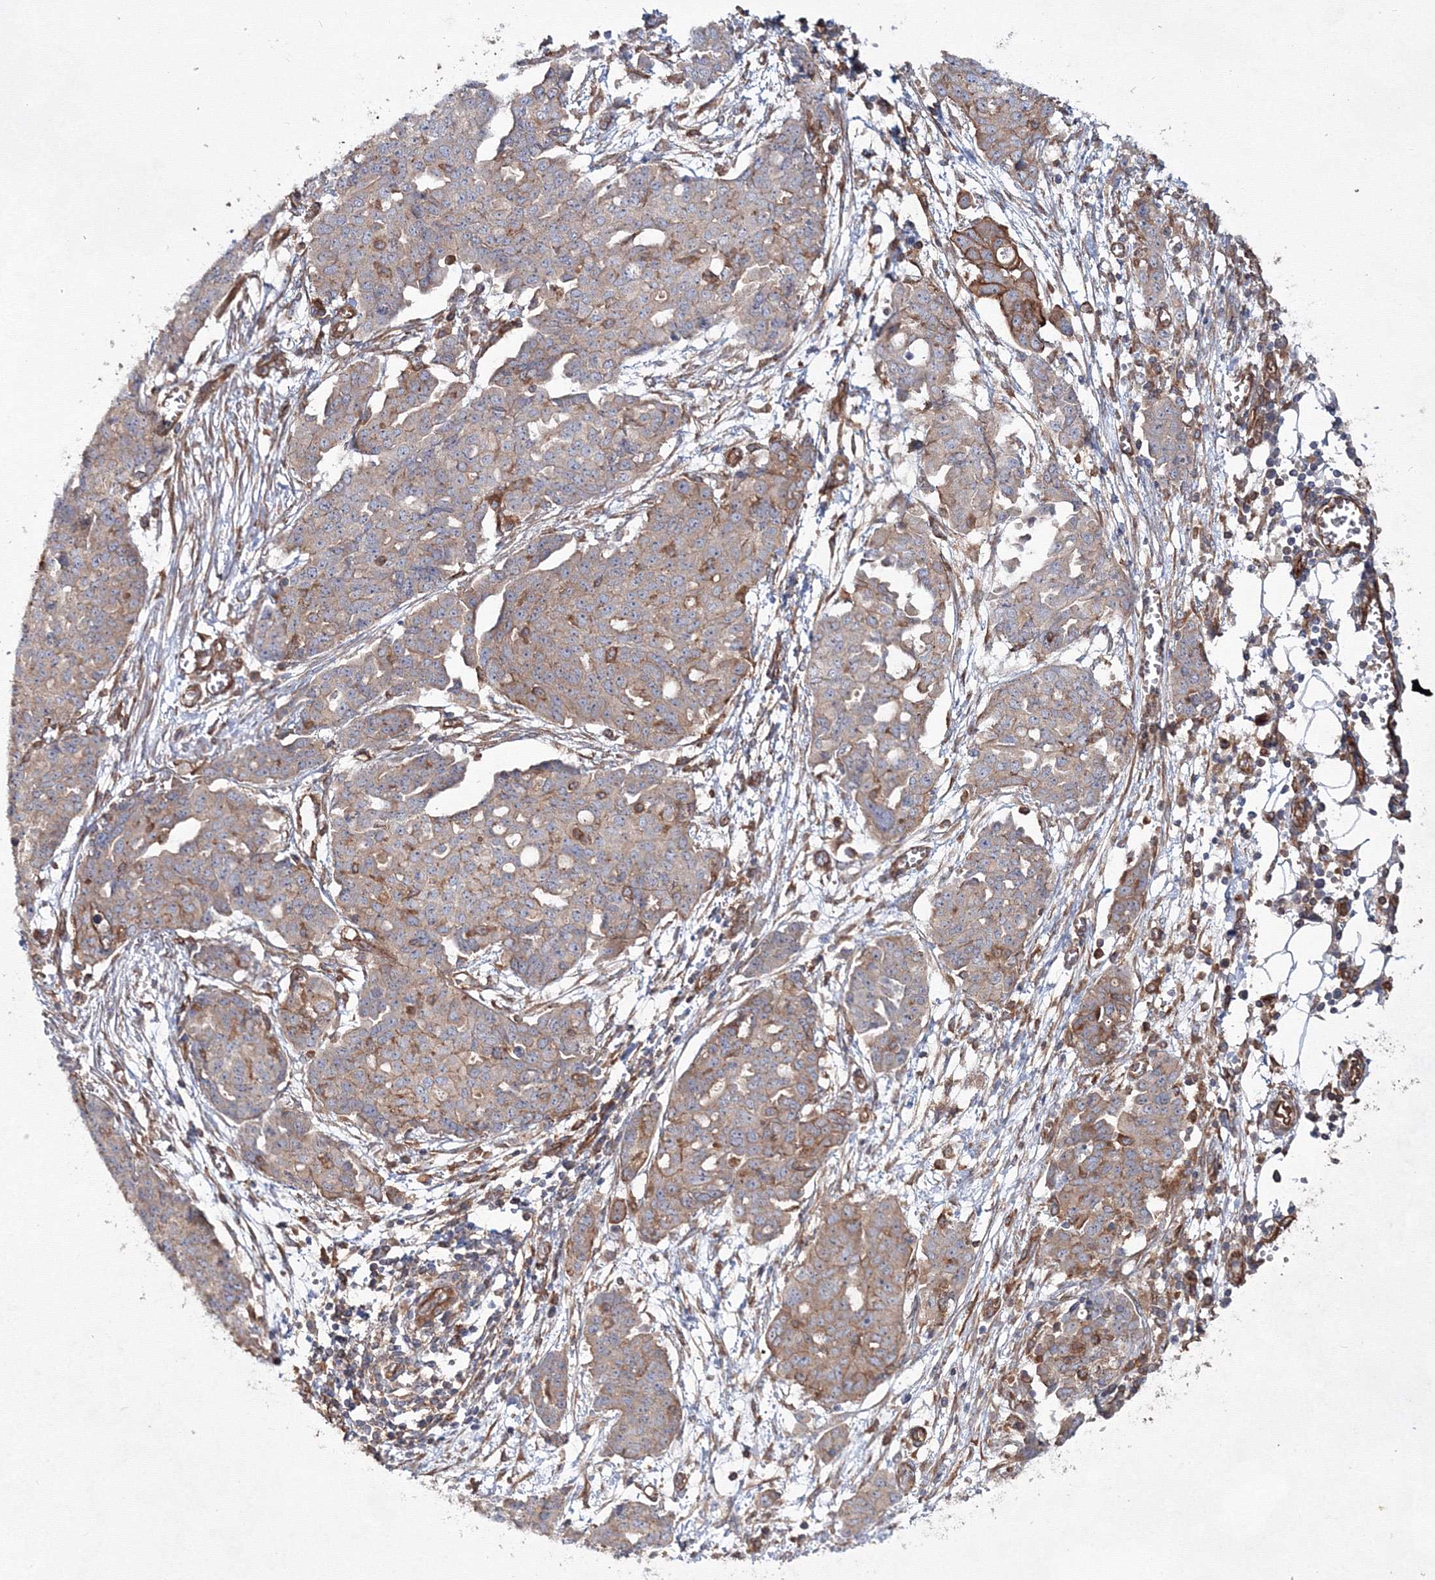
{"staining": {"intensity": "moderate", "quantity": "<25%", "location": "cytoplasmic/membranous"}, "tissue": "ovarian cancer", "cell_type": "Tumor cells", "image_type": "cancer", "snomed": [{"axis": "morphology", "description": "Cystadenocarcinoma, serous, NOS"}, {"axis": "topography", "description": "Soft tissue"}, {"axis": "topography", "description": "Ovary"}], "caption": "High-magnification brightfield microscopy of ovarian serous cystadenocarcinoma stained with DAB (brown) and counterstained with hematoxylin (blue). tumor cells exhibit moderate cytoplasmic/membranous expression is appreciated in about<25% of cells.", "gene": "EXOC6", "patient": {"sex": "female", "age": 57}}